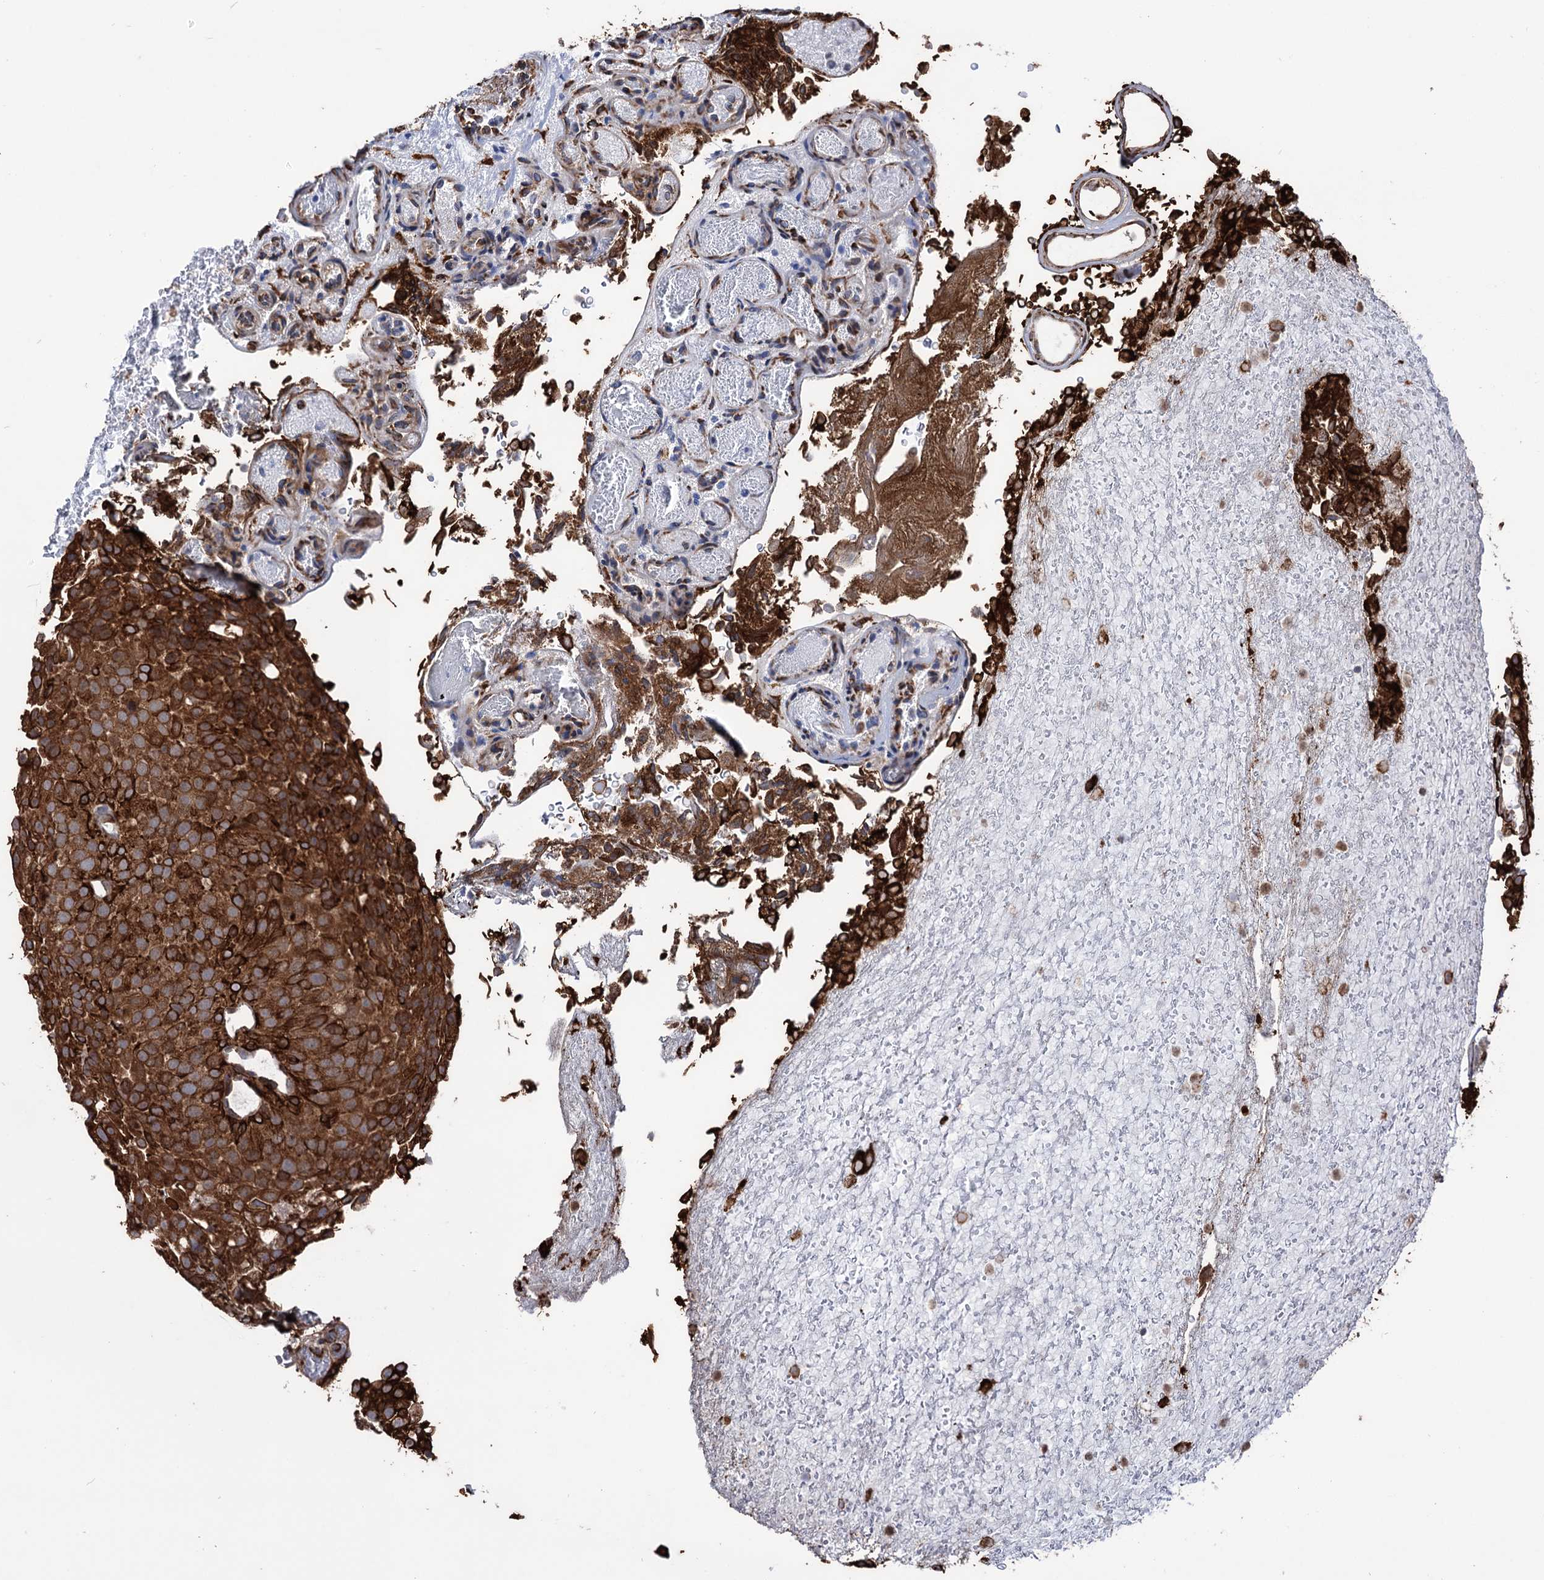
{"staining": {"intensity": "strong", "quantity": ">75%", "location": "cytoplasmic/membranous"}, "tissue": "urothelial cancer", "cell_type": "Tumor cells", "image_type": "cancer", "snomed": [{"axis": "morphology", "description": "Urothelial carcinoma, Low grade"}, {"axis": "topography", "description": "Urinary bladder"}], "caption": "A brown stain highlights strong cytoplasmic/membranous expression of a protein in urothelial carcinoma (low-grade) tumor cells.", "gene": "CDAN1", "patient": {"sex": "male", "age": 78}}